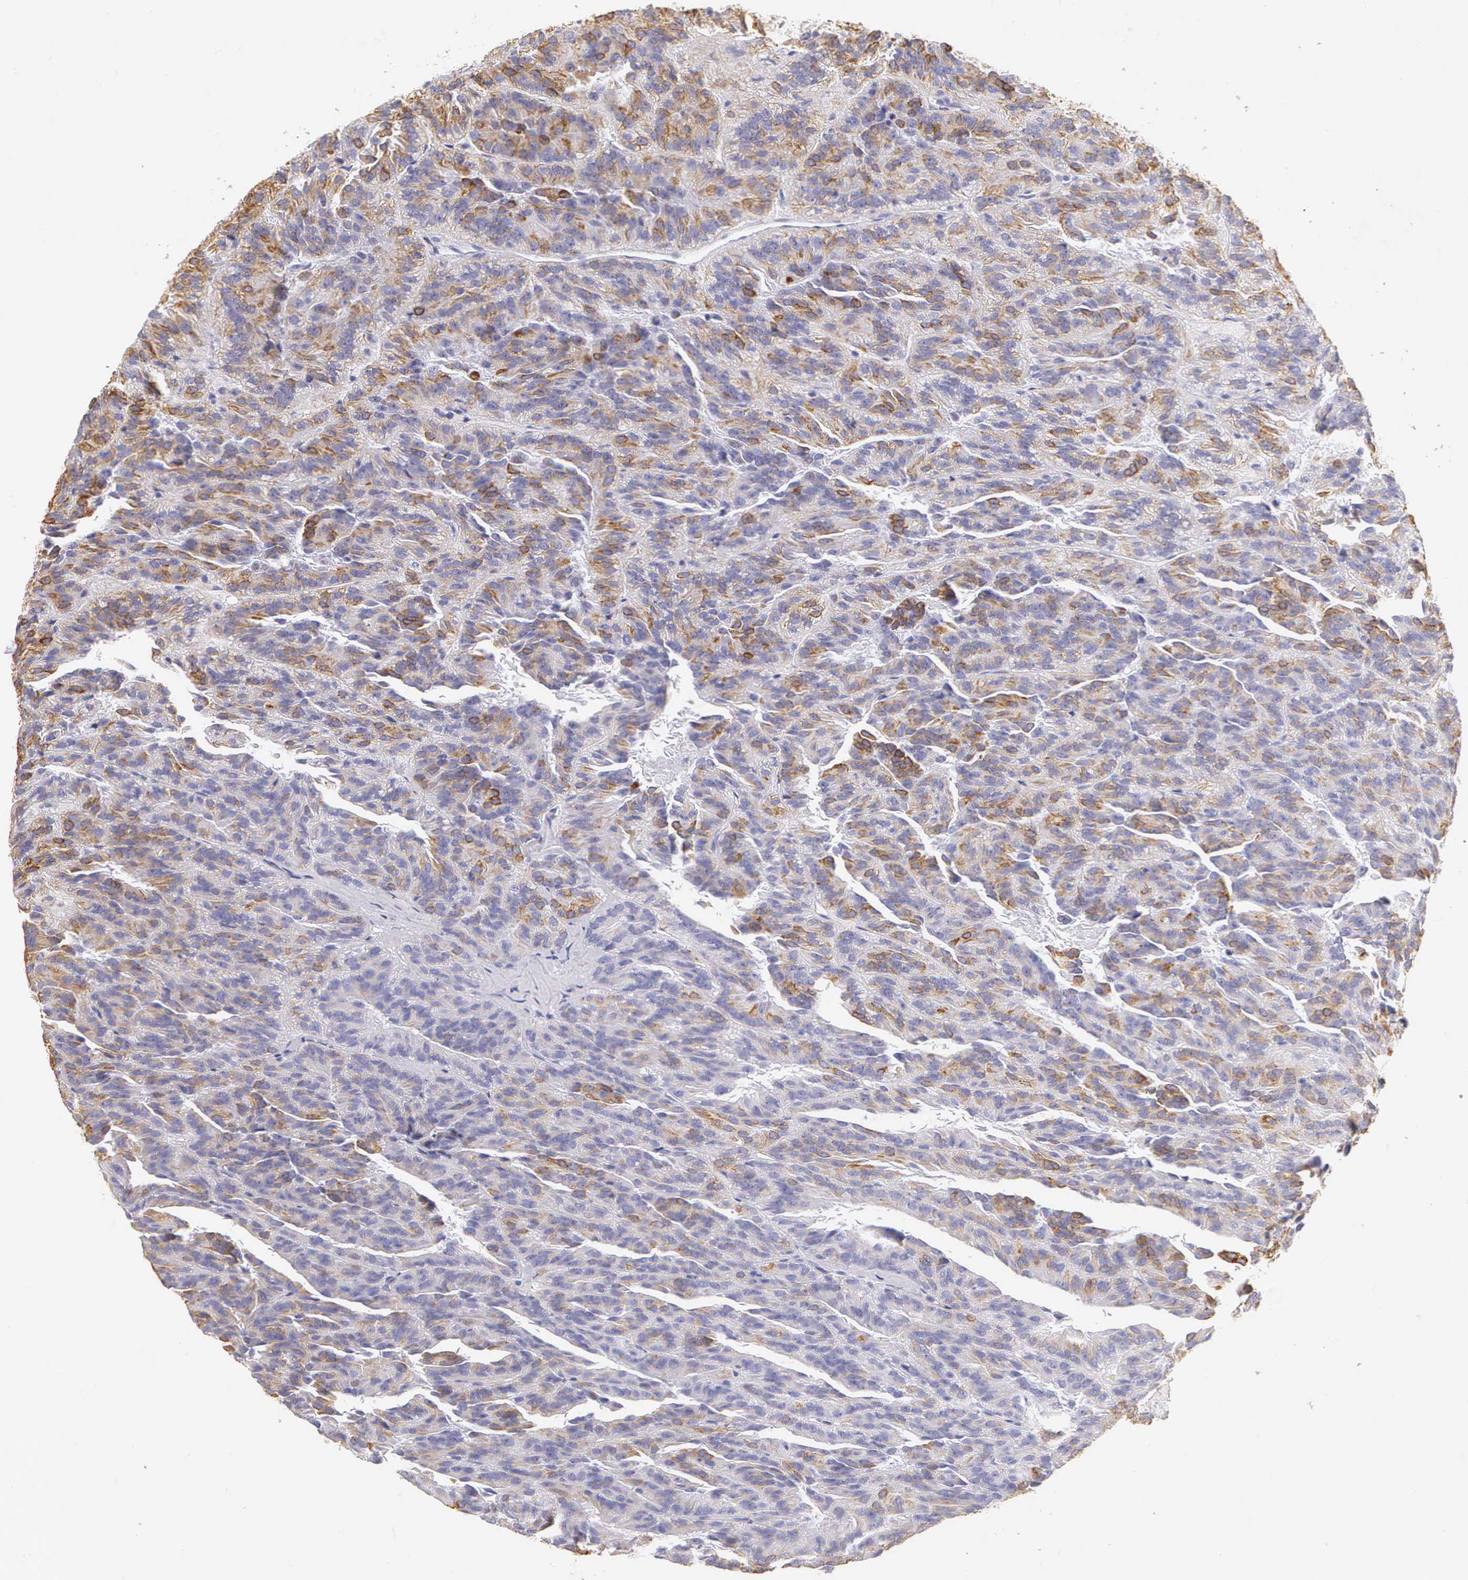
{"staining": {"intensity": "weak", "quantity": "<25%", "location": "cytoplasmic/membranous"}, "tissue": "renal cancer", "cell_type": "Tumor cells", "image_type": "cancer", "snomed": [{"axis": "morphology", "description": "Adenocarcinoma, NOS"}, {"axis": "topography", "description": "Kidney"}], "caption": "Immunohistochemistry (IHC) histopathology image of renal cancer (adenocarcinoma) stained for a protein (brown), which exhibits no expression in tumor cells.", "gene": "KRT17", "patient": {"sex": "male", "age": 46}}